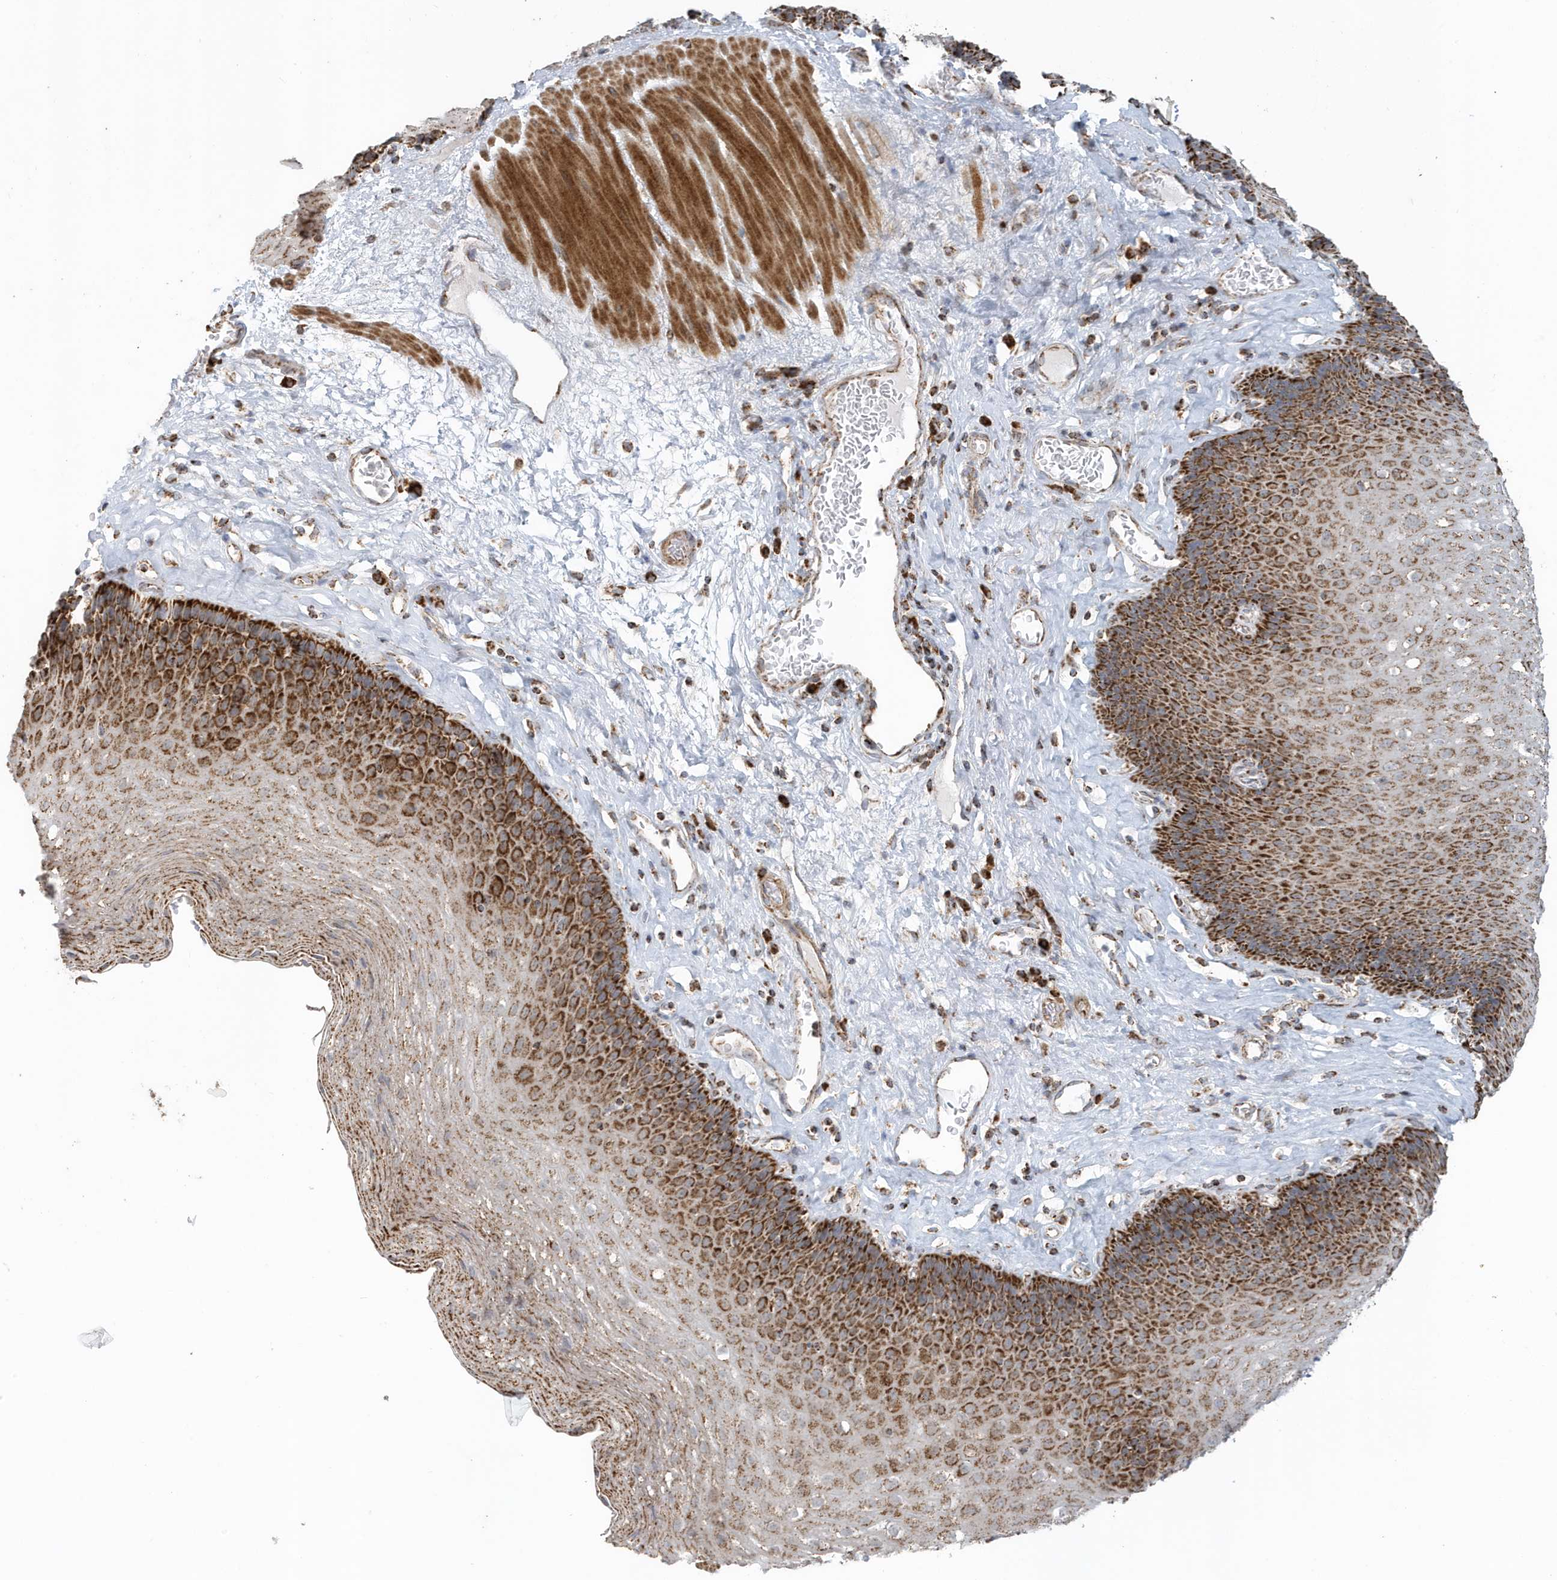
{"staining": {"intensity": "strong", "quantity": ">75%", "location": "cytoplasmic/membranous"}, "tissue": "esophagus", "cell_type": "Squamous epithelial cells", "image_type": "normal", "snomed": [{"axis": "morphology", "description": "Normal tissue, NOS"}, {"axis": "topography", "description": "Esophagus"}], "caption": "This micrograph shows immunohistochemistry (IHC) staining of normal esophagus, with high strong cytoplasmic/membranous positivity in approximately >75% of squamous epithelial cells.", "gene": "MAN1A1", "patient": {"sex": "female", "age": 66}}